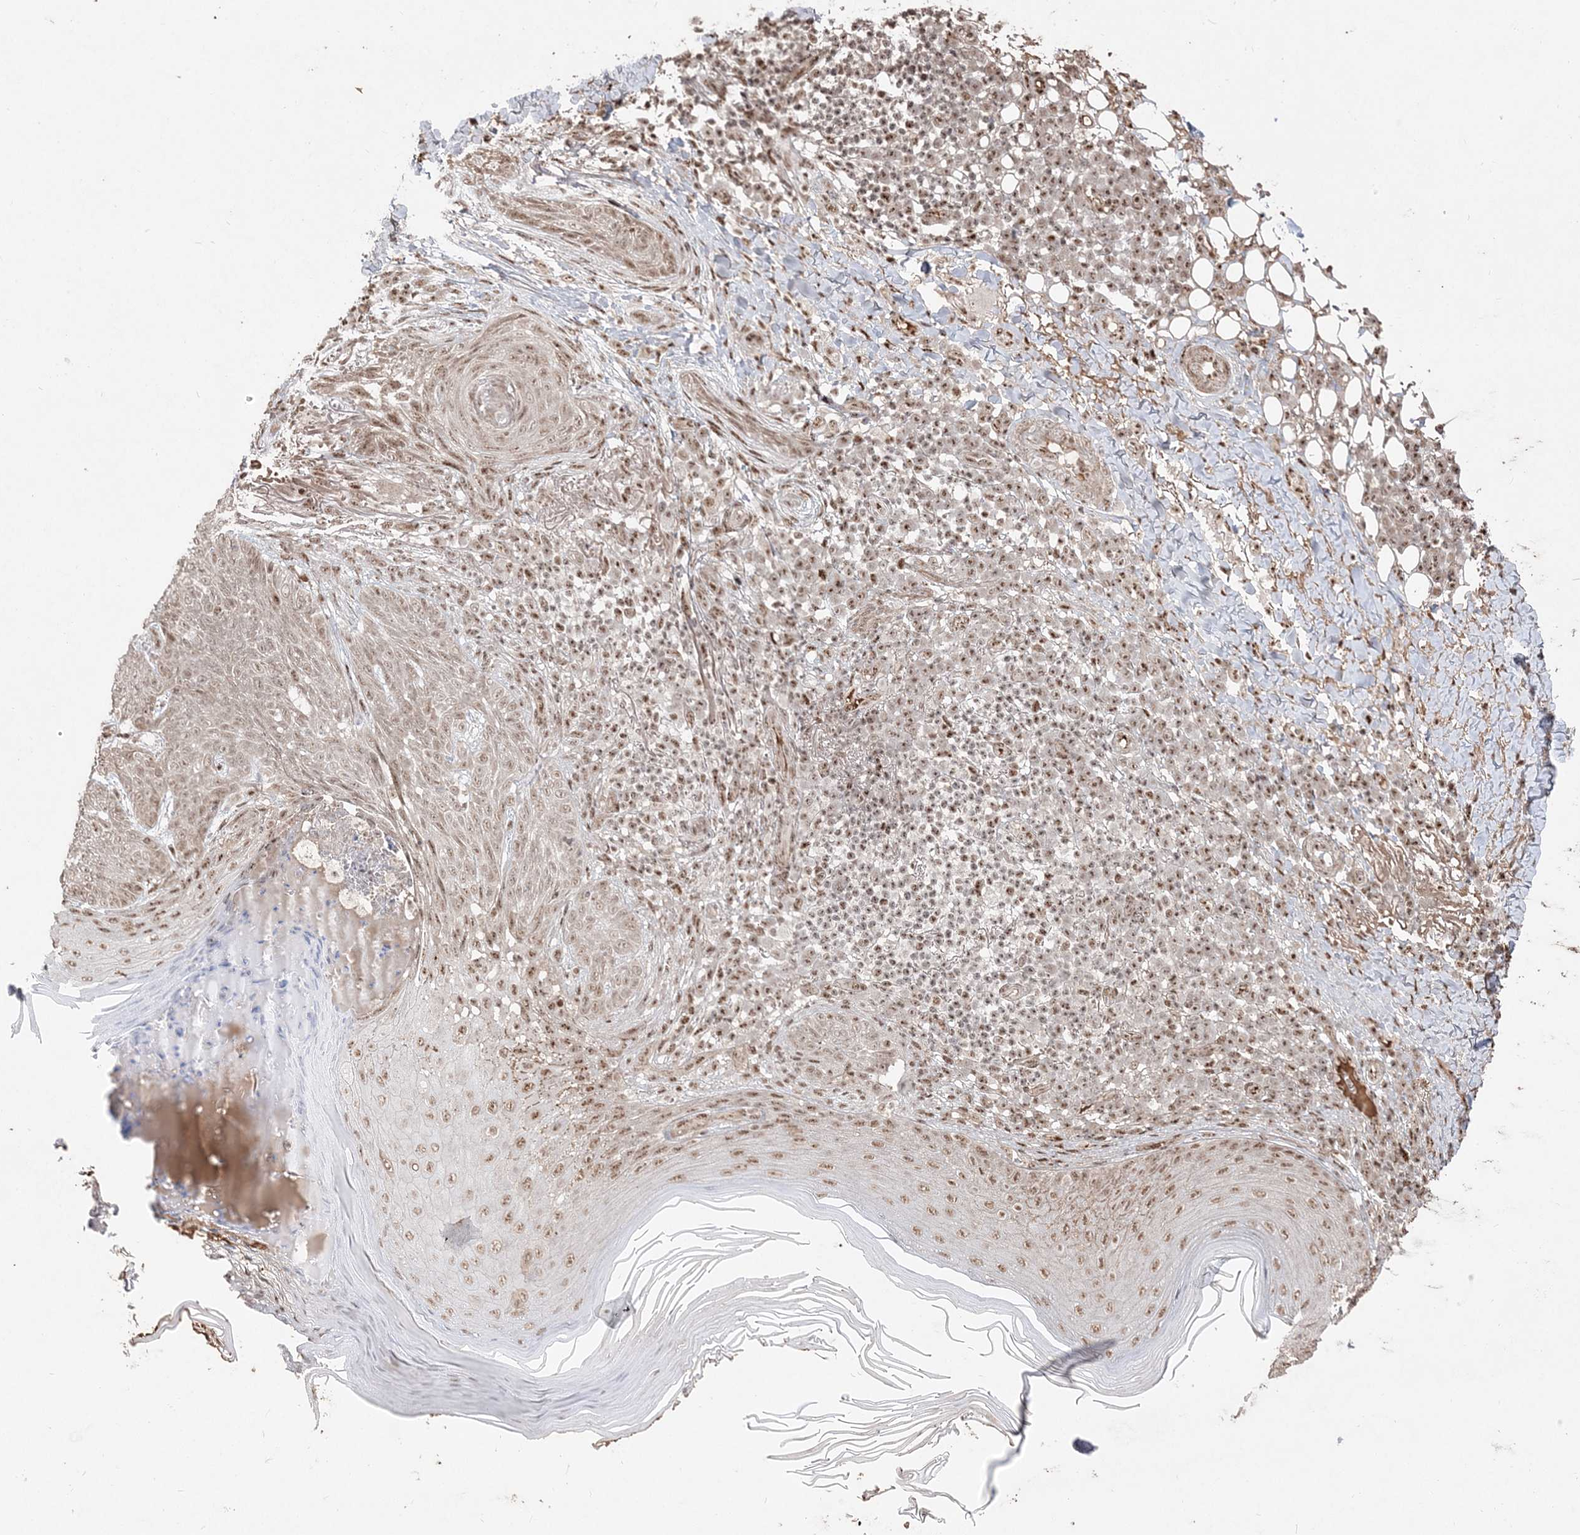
{"staining": {"intensity": "weak", "quantity": ">75%", "location": "nuclear"}, "tissue": "skin cancer", "cell_type": "Tumor cells", "image_type": "cancer", "snomed": [{"axis": "morphology", "description": "Basal cell carcinoma"}, {"axis": "topography", "description": "Skin"}], "caption": "High-magnification brightfield microscopy of basal cell carcinoma (skin) stained with DAB (3,3'-diaminobenzidine) (brown) and counterstained with hematoxylin (blue). tumor cells exhibit weak nuclear expression is seen in about>75% of cells. Using DAB (brown) and hematoxylin (blue) stains, captured at high magnification using brightfield microscopy.", "gene": "RBM17", "patient": {"sex": "male", "age": 85}}